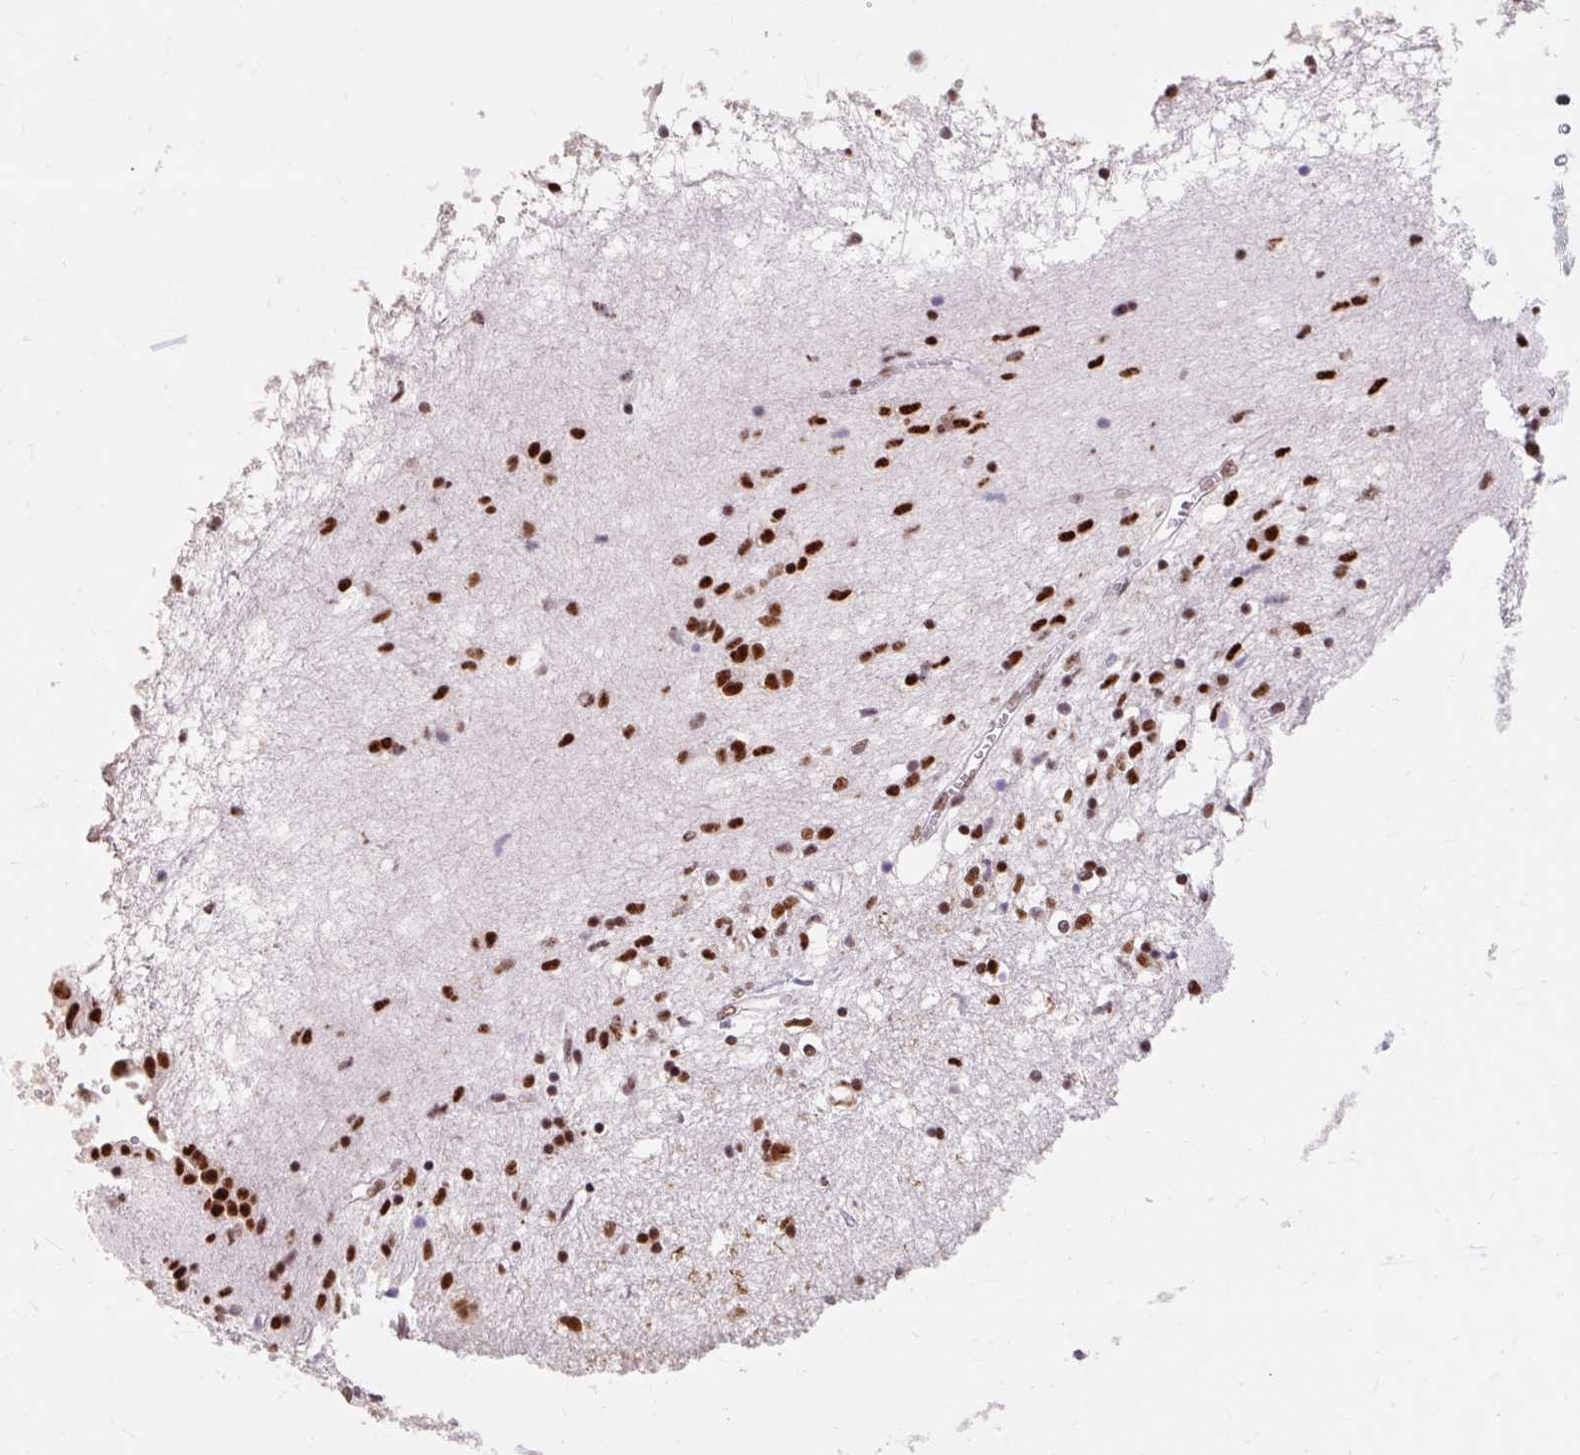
{"staining": {"intensity": "strong", "quantity": "<25%", "location": "nuclear"}, "tissue": "caudate", "cell_type": "Glial cells", "image_type": "normal", "snomed": [{"axis": "morphology", "description": "Normal tissue, NOS"}, {"axis": "topography", "description": "Lateral ventricle wall"}], "caption": "An immunohistochemistry micrograph of unremarkable tissue is shown. Protein staining in brown labels strong nuclear positivity in caudate within glial cells.", "gene": "SRSF10", "patient": {"sex": "male", "age": 70}}